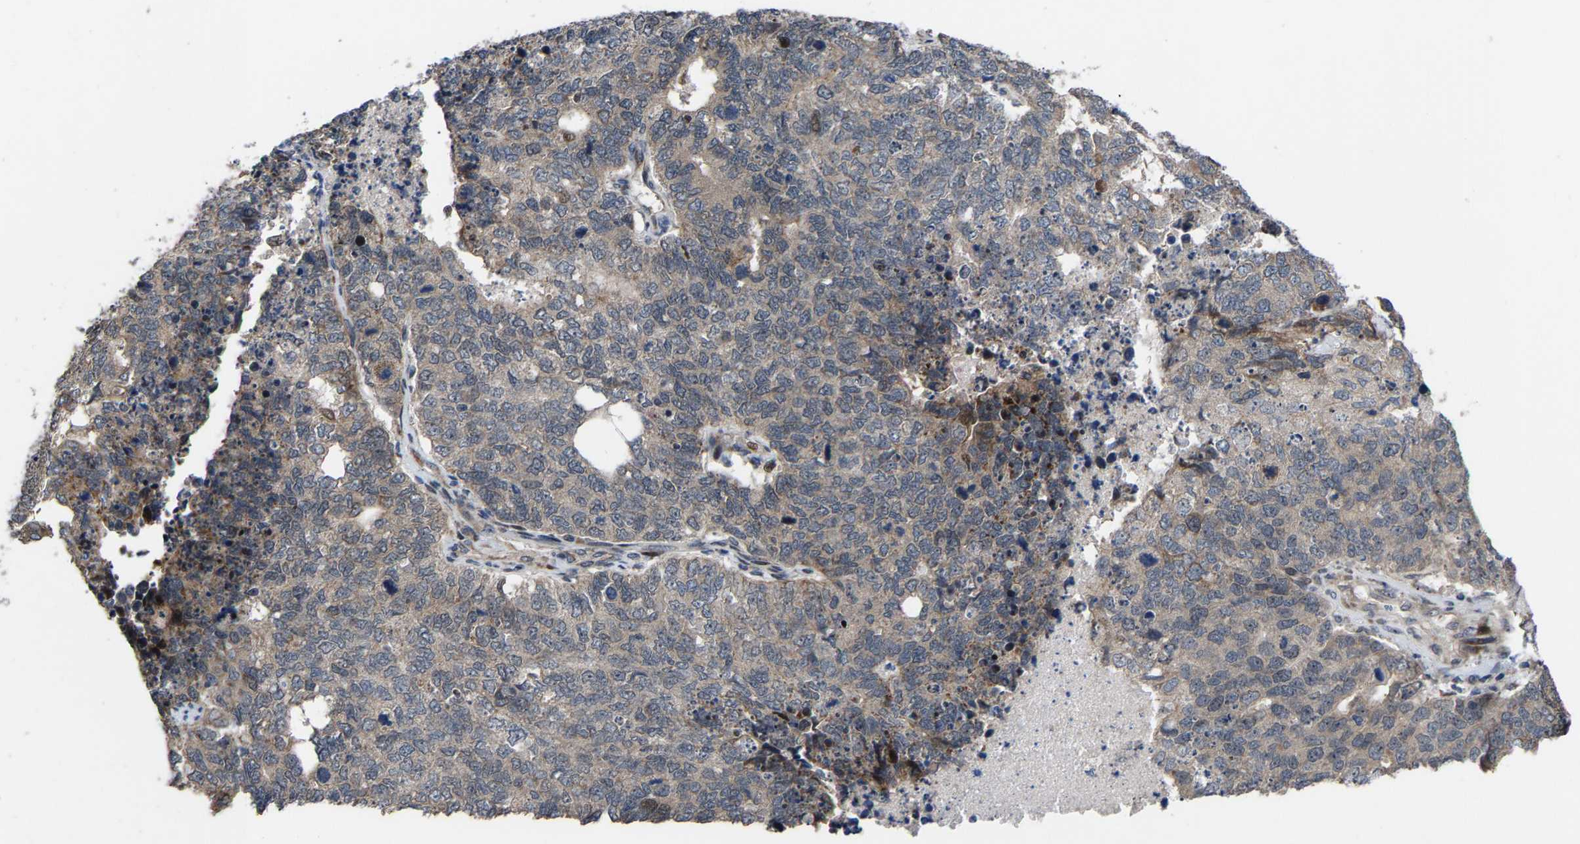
{"staining": {"intensity": "weak", "quantity": "<25%", "location": "cytoplasmic/membranous"}, "tissue": "cervical cancer", "cell_type": "Tumor cells", "image_type": "cancer", "snomed": [{"axis": "morphology", "description": "Squamous cell carcinoma, NOS"}, {"axis": "topography", "description": "Cervix"}], "caption": "Cervical cancer stained for a protein using immunohistochemistry exhibits no expression tumor cells.", "gene": "HAUS6", "patient": {"sex": "female", "age": 63}}